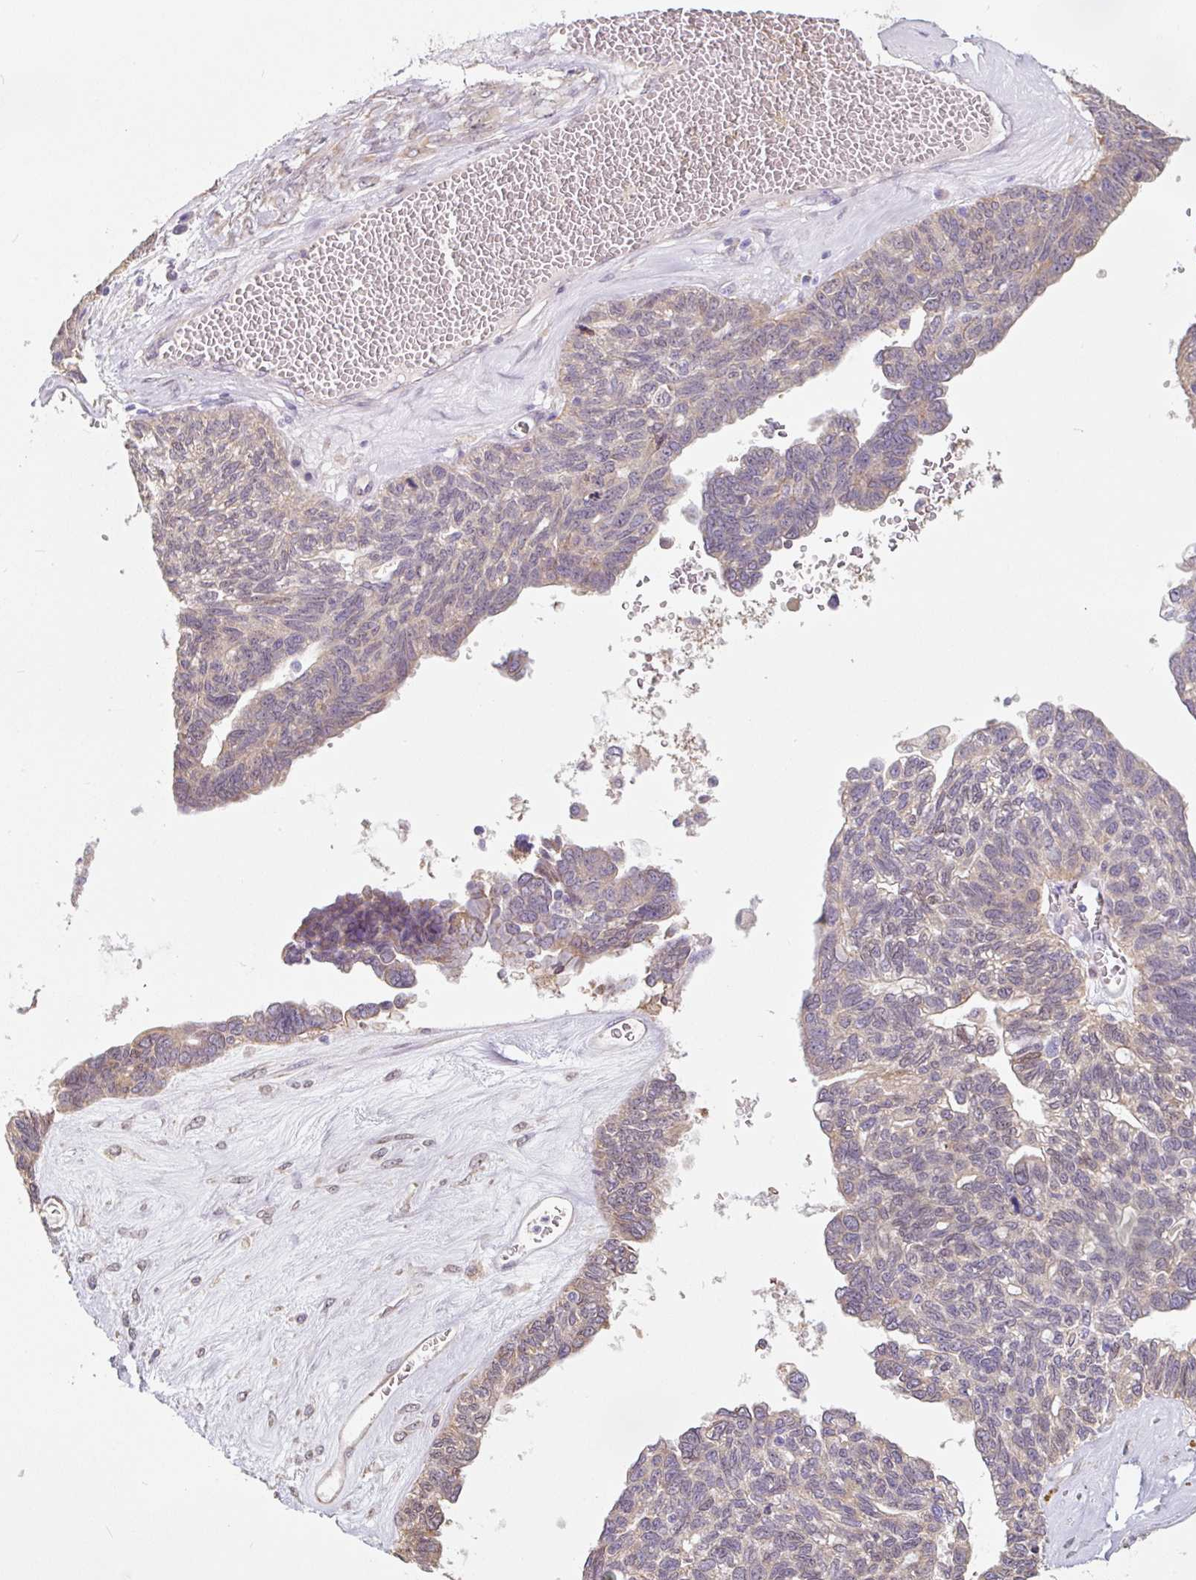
{"staining": {"intensity": "moderate", "quantity": "<25%", "location": "nuclear"}, "tissue": "ovarian cancer", "cell_type": "Tumor cells", "image_type": "cancer", "snomed": [{"axis": "morphology", "description": "Cystadenocarcinoma, serous, NOS"}, {"axis": "topography", "description": "Ovary"}], "caption": "A brown stain labels moderate nuclear expression of a protein in ovarian serous cystadenocarcinoma tumor cells. Immunohistochemistry (ihc) stains the protein of interest in brown and the nuclei are stained blue.", "gene": "ASRGL1", "patient": {"sex": "female", "age": 79}}